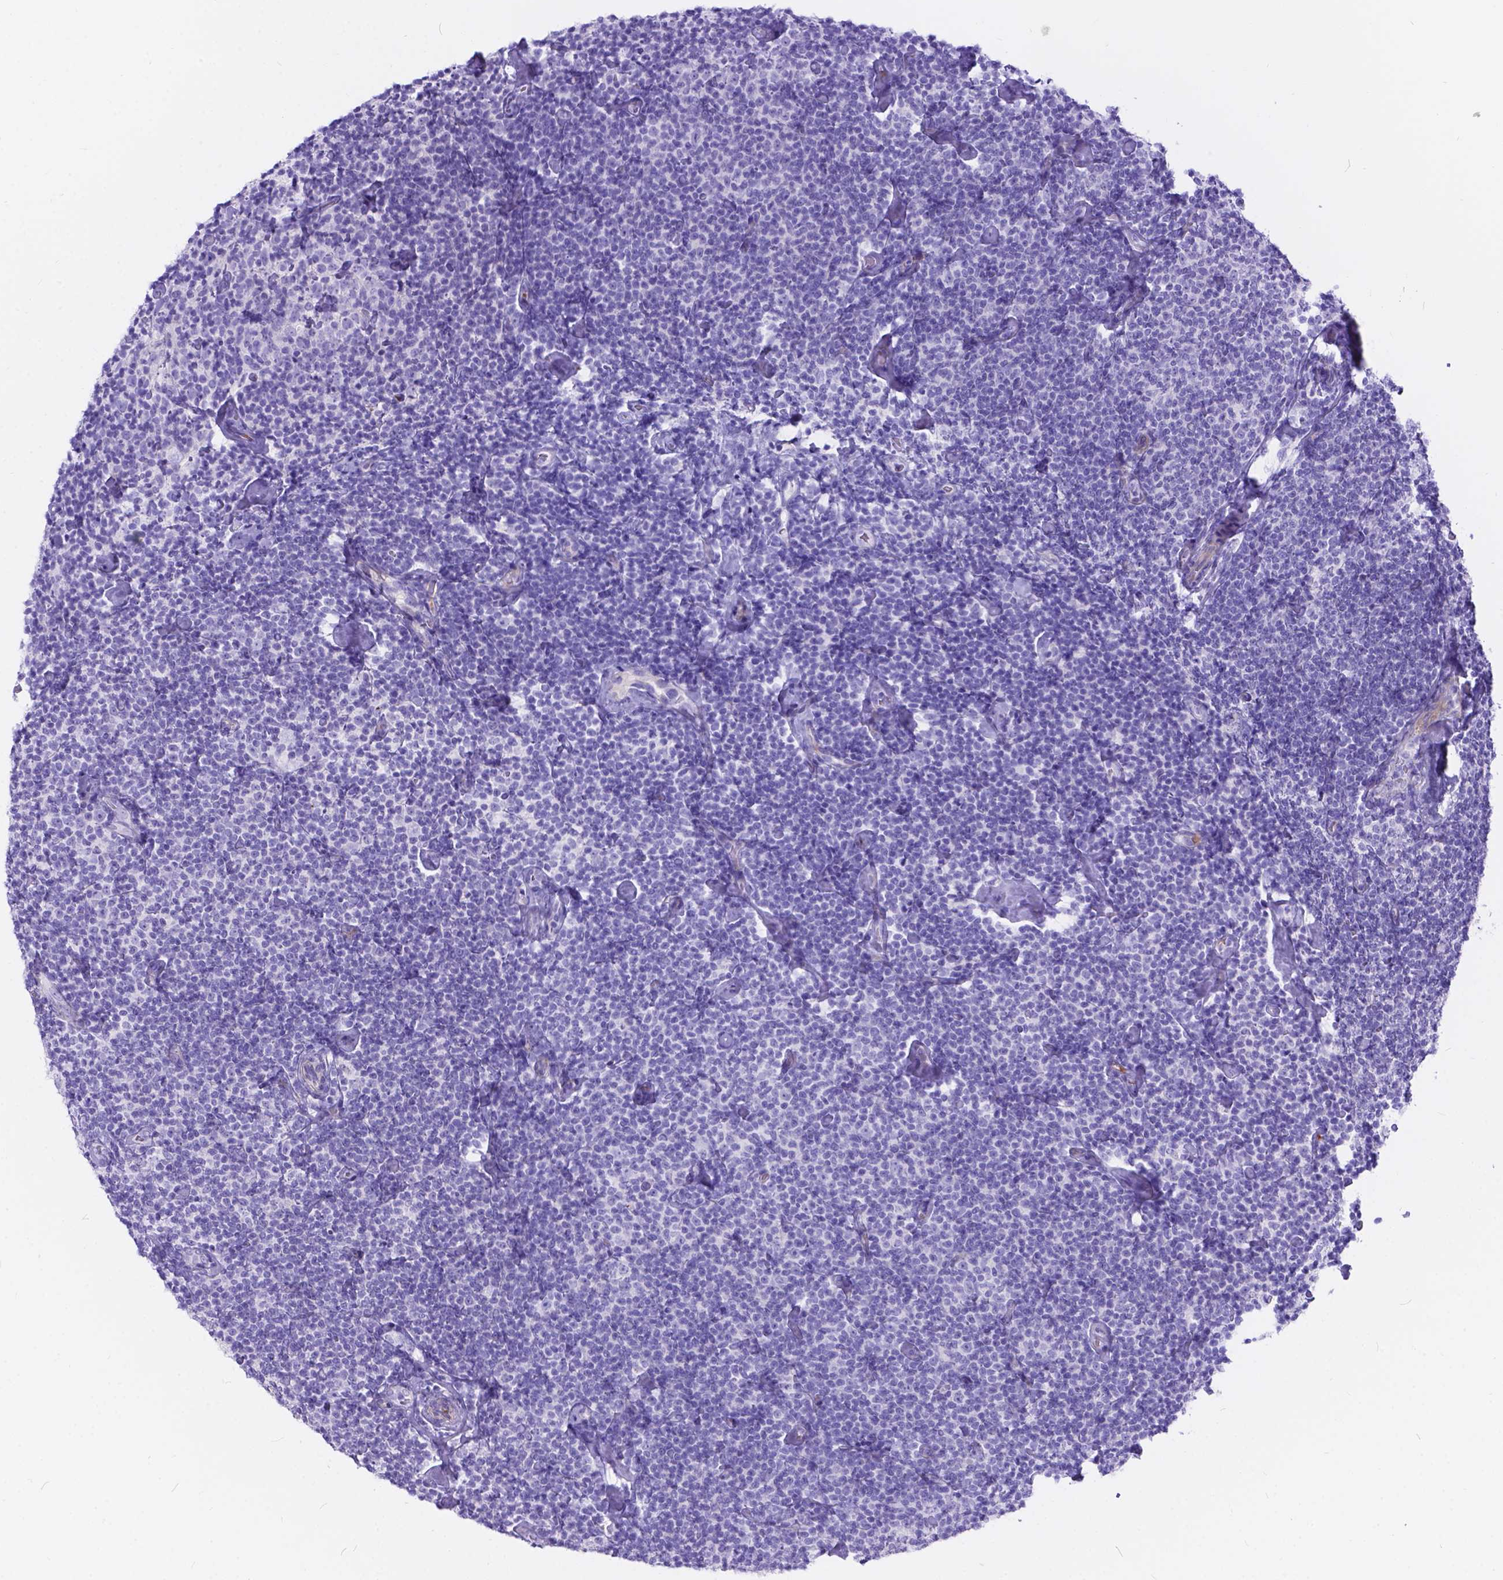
{"staining": {"intensity": "negative", "quantity": "none", "location": "none"}, "tissue": "lymphoma", "cell_type": "Tumor cells", "image_type": "cancer", "snomed": [{"axis": "morphology", "description": "Malignant lymphoma, non-Hodgkin's type, Low grade"}, {"axis": "topography", "description": "Lymph node"}], "caption": "A high-resolution image shows immunohistochemistry (IHC) staining of lymphoma, which reveals no significant expression in tumor cells. (DAB immunohistochemistry (IHC) with hematoxylin counter stain).", "gene": "KLHL10", "patient": {"sex": "male", "age": 81}}